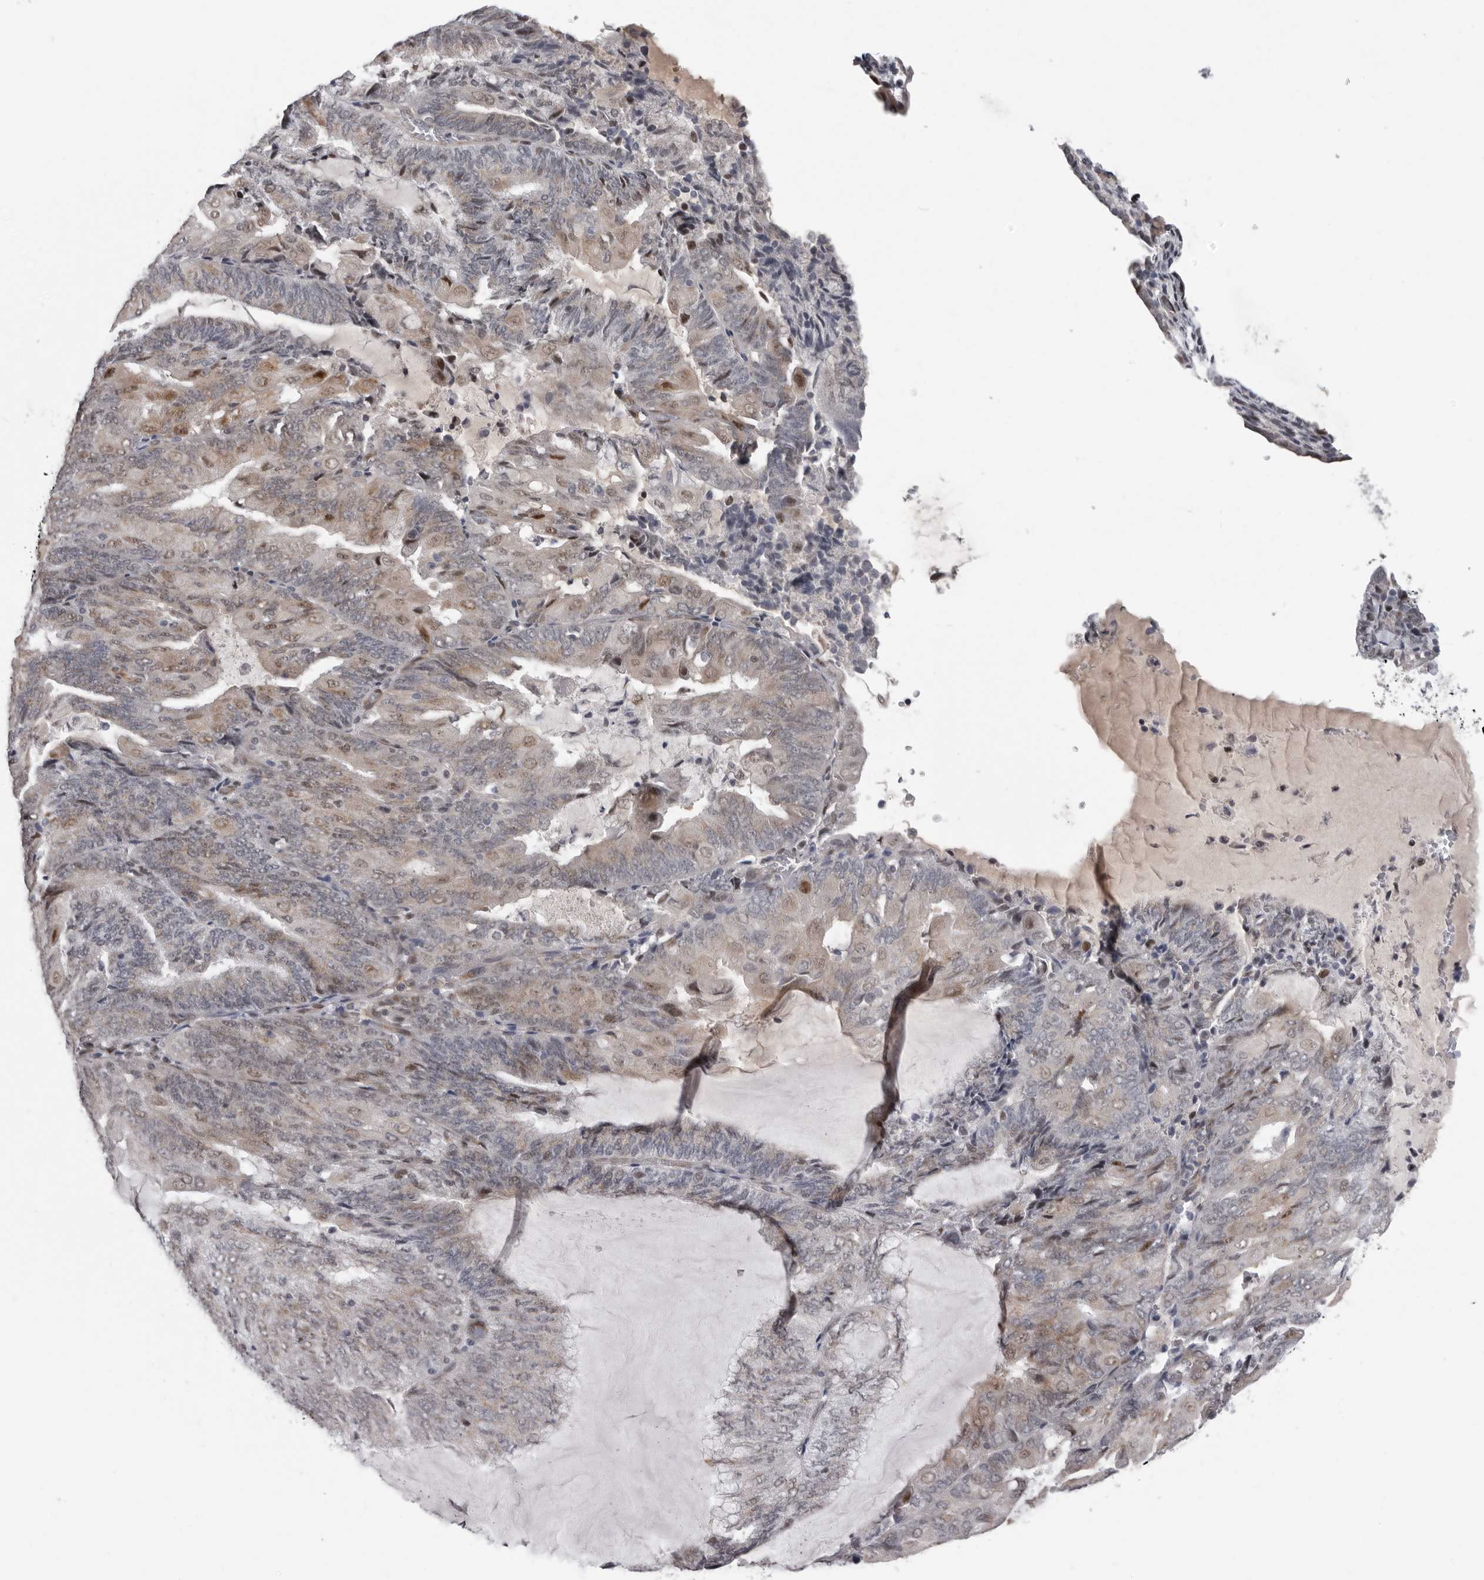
{"staining": {"intensity": "weak", "quantity": "<25%", "location": "nuclear"}, "tissue": "endometrial cancer", "cell_type": "Tumor cells", "image_type": "cancer", "snomed": [{"axis": "morphology", "description": "Adenocarcinoma, NOS"}, {"axis": "topography", "description": "Endometrium"}], "caption": "This is an immunohistochemistry image of human adenocarcinoma (endometrial). There is no expression in tumor cells.", "gene": "RALGPS2", "patient": {"sex": "female", "age": 81}}